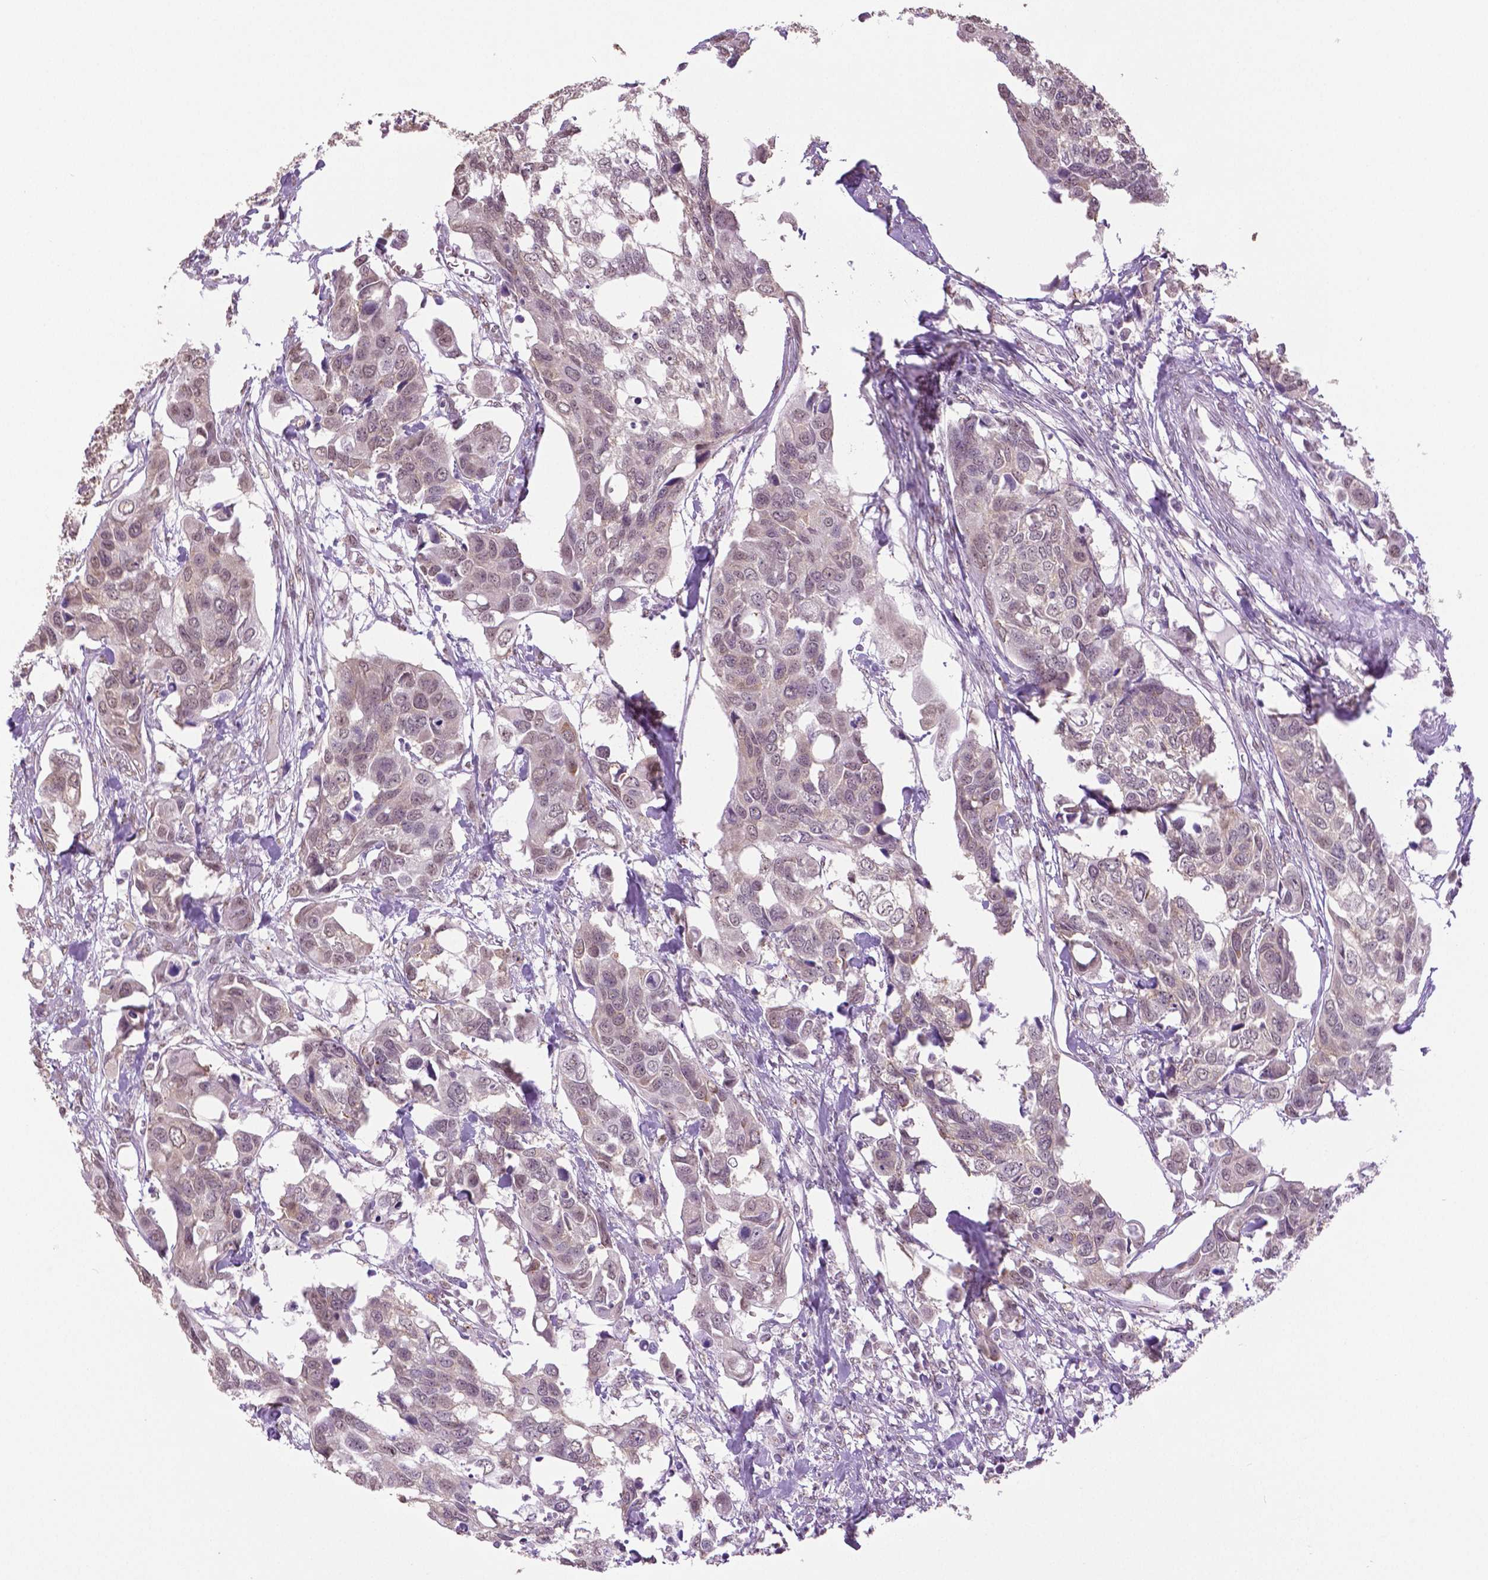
{"staining": {"intensity": "weak", "quantity": "<25%", "location": "nuclear"}, "tissue": "urothelial cancer", "cell_type": "Tumor cells", "image_type": "cancer", "snomed": [{"axis": "morphology", "description": "Urothelial carcinoma, High grade"}, {"axis": "topography", "description": "Urinary bladder"}], "caption": "High magnification brightfield microscopy of urothelial cancer stained with DAB (3,3'-diaminobenzidine) (brown) and counterstained with hematoxylin (blue): tumor cells show no significant staining.", "gene": "IGF2BP1", "patient": {"sex": "male", "age": 60}}